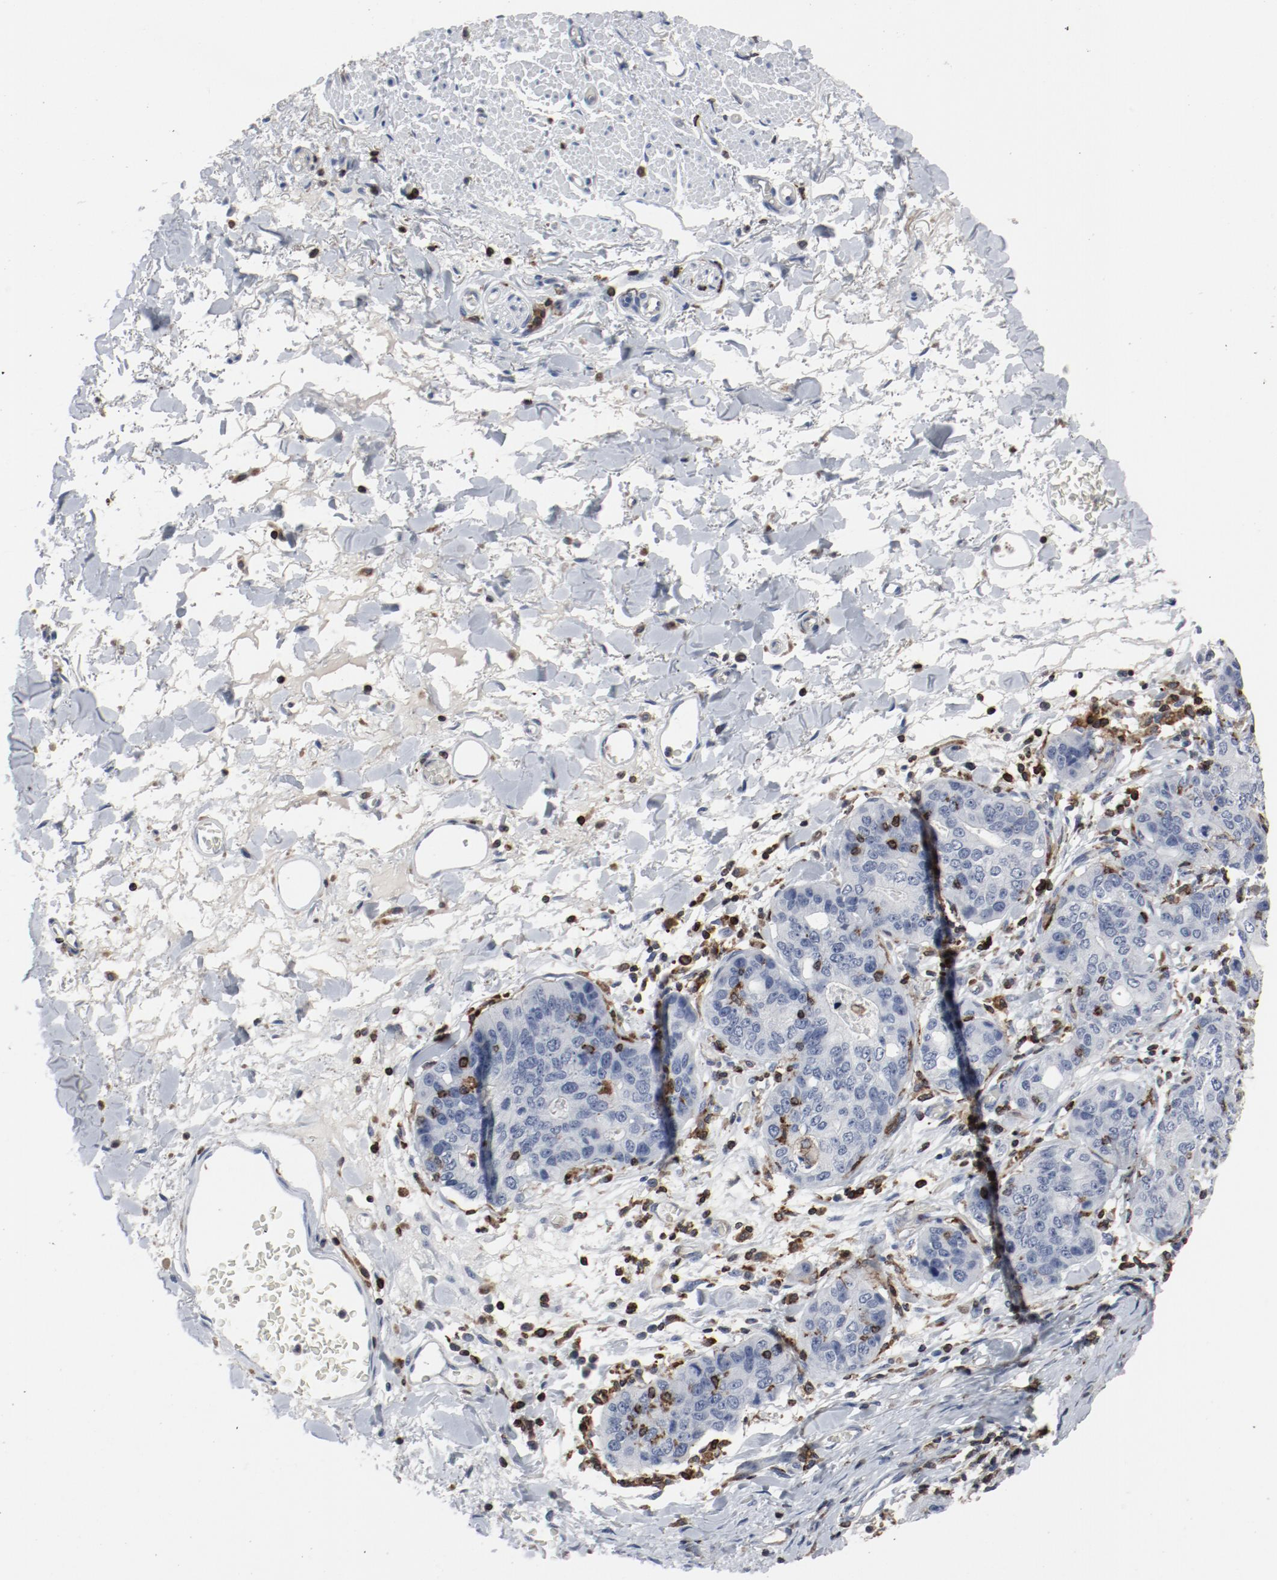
{"staining": {"intensity": "negative", "quantity": "none", "location": "none"}, "tissue": "stomach cancer", "cell_type": "Tumor cells", "image_type": "cancer", "snomed": [{"axis": "morphology", "description": "Adenocarcinoma, NOS"}, {"axis": "topography", "description": "Esophagus"}, {"axis": "topography", "description": "Stomach"}], "caption": "Stomach cancer was stained to show a protein in brown. There is no significant staining in tumor cells.", "gene": "LCP2", "patient": {"sex": "male", "age": 74}}